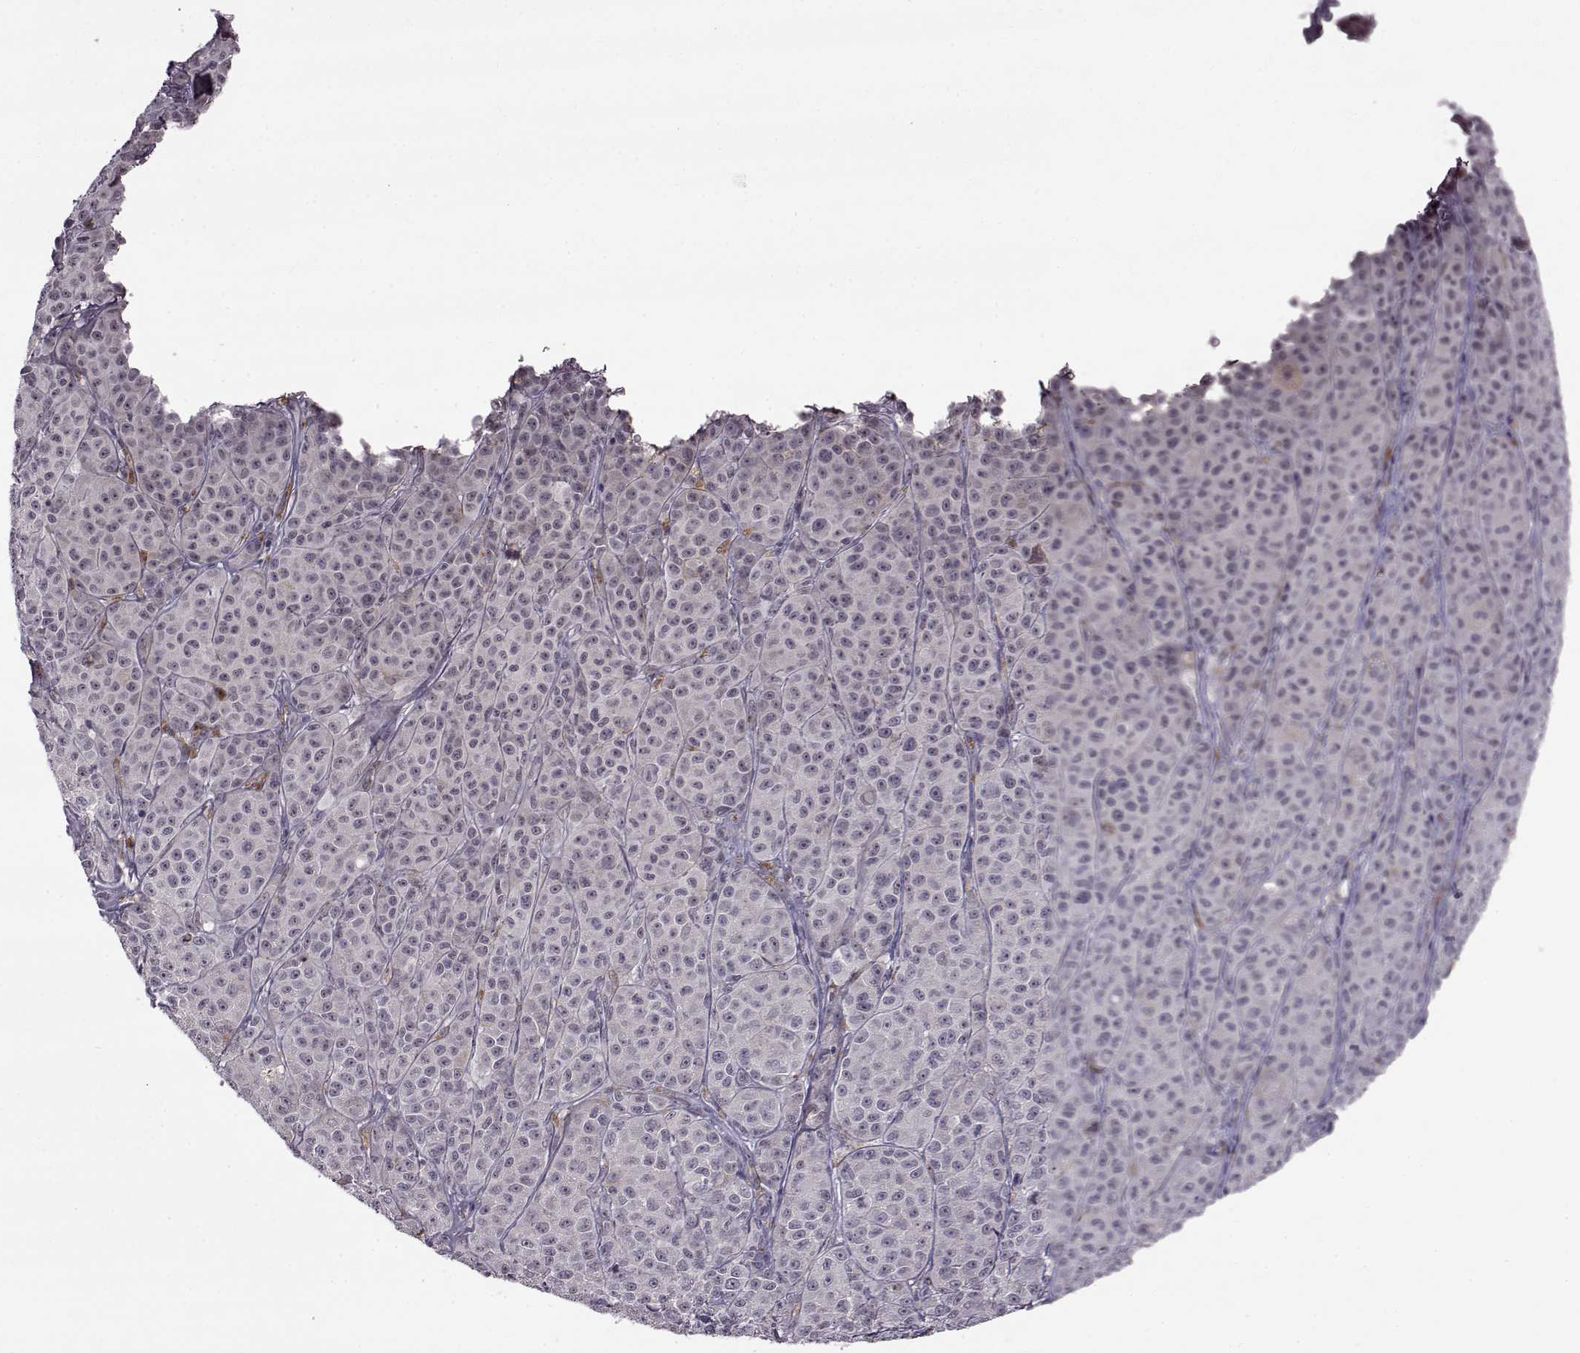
{"staining": {"intensity": "negative", "quantity": "none", "location": "none"}, "tissue": "melanoma", "cell_type": "Tumor cells", "image_type": "cancer", "snomed": [{"axis": "morphology", "description": "Malignant melanoma, NOS"}, {"axis": "topography", "description": "Skin"}], "caption": "An image of melanoma stained for a protein demonstrates no brown staining in tumor cells.", "gene": "SLC28A2", "patient": {"sex": "male", "age": 89}}